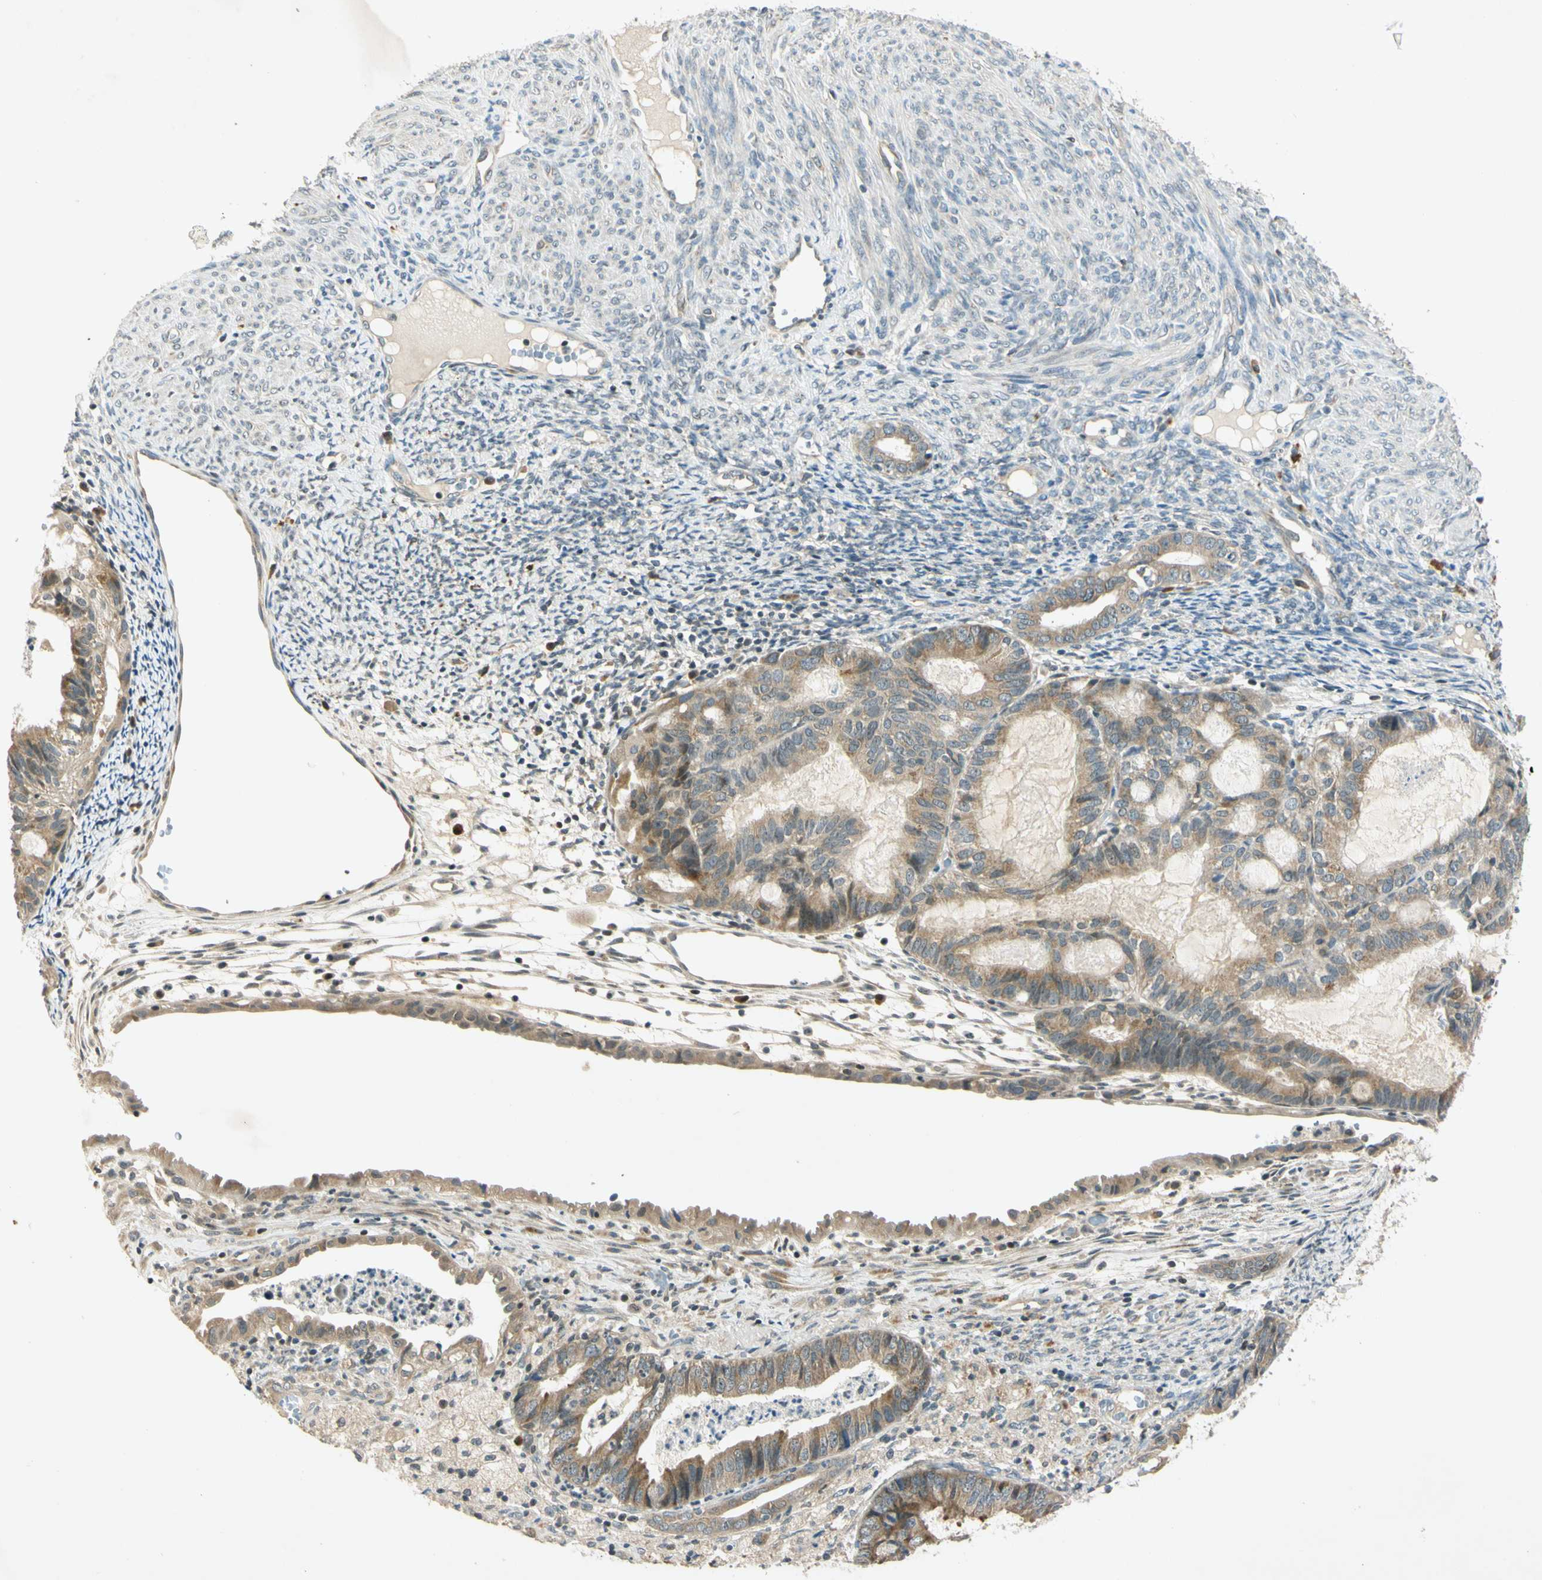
{"staining": {"intensity": "moderate", "quantity": ">75%", "location": "cytoplasmic/membranous"}, "tissue": "cervical cancer", "cell_type": "Tumor cells", "image_type": "cancer", "snomed": [{"axis": "morphology", "description": "Normal tissue, NOS"}, {"axis": "morphology", "description": "Adenocarcinoma, NOS"}, {"axis": "topography", "description": "Cervix"}, {"axis": "topography", "description": "Endometrium"}], "caption": "A brown stain highlights moderate cytoplasmic/membranous staining of a protein in human cervical cancer tumor cells.", "gene": "RPS6KB2", "patient": {"sex": "female", "age": 86}}